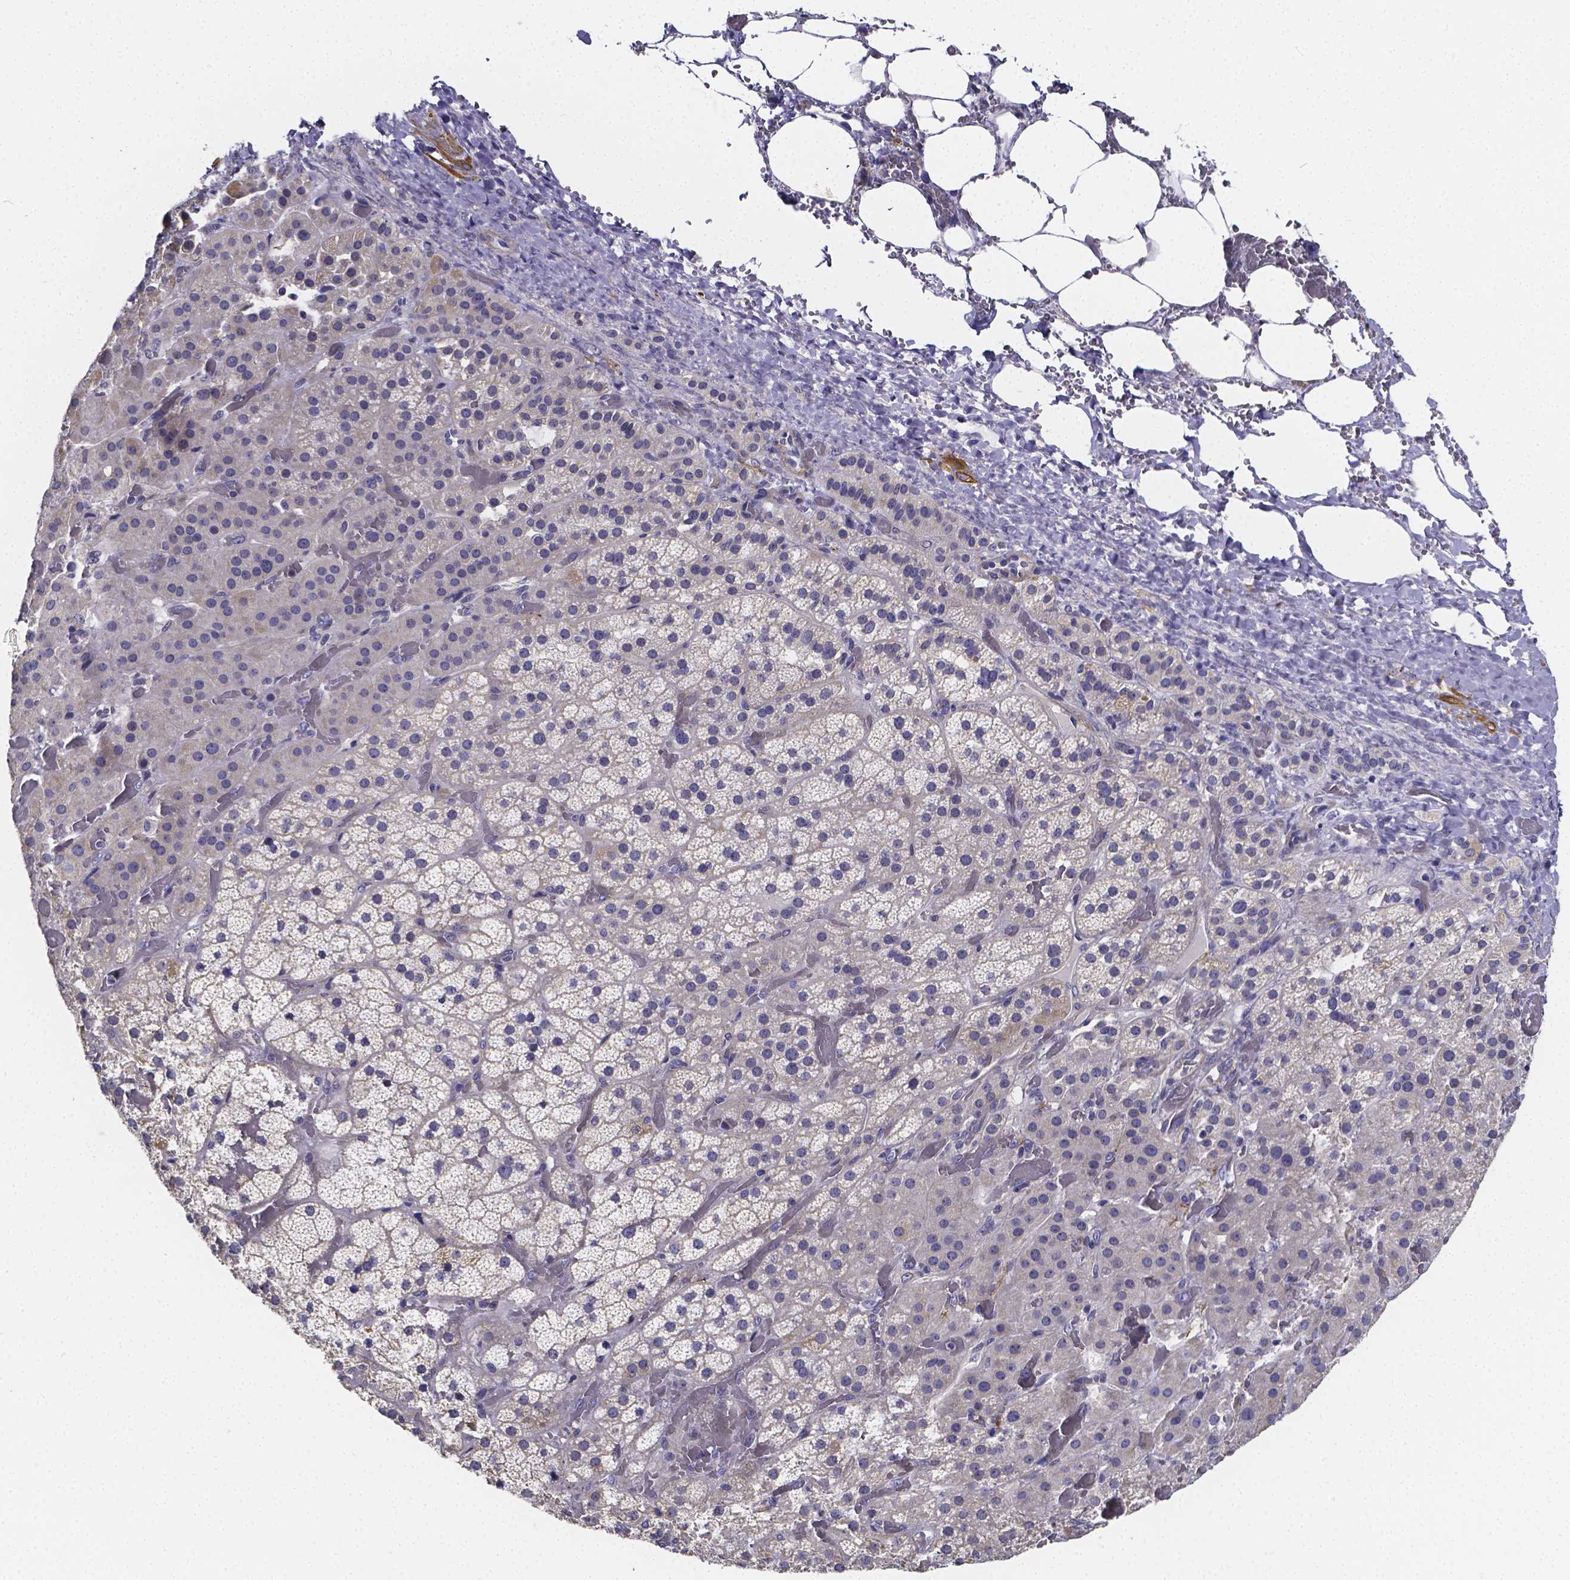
{"staining": {"intensity": "negative", "quantity": "none", "location": "none"}, "tissue": "adrenal gland", "cell_type": "Glandular cells", "image_type": "normal", "snomed": [{"axis": "morphology", "description": "Normal tissue, NOS"}, {"axis": "topography", "description": "Adrenal gland"}], "caption": "DAB immunohistochemical staining of unremarkable adrenal gland displays no significant staining in glandular cells. (DAB (3,3'-diaminobenzidine) immunohistochemistry visualized using brightfield microscopy, high magnification).", "gene": "RERG", "patient": {"sex": "male", "age": 57}}